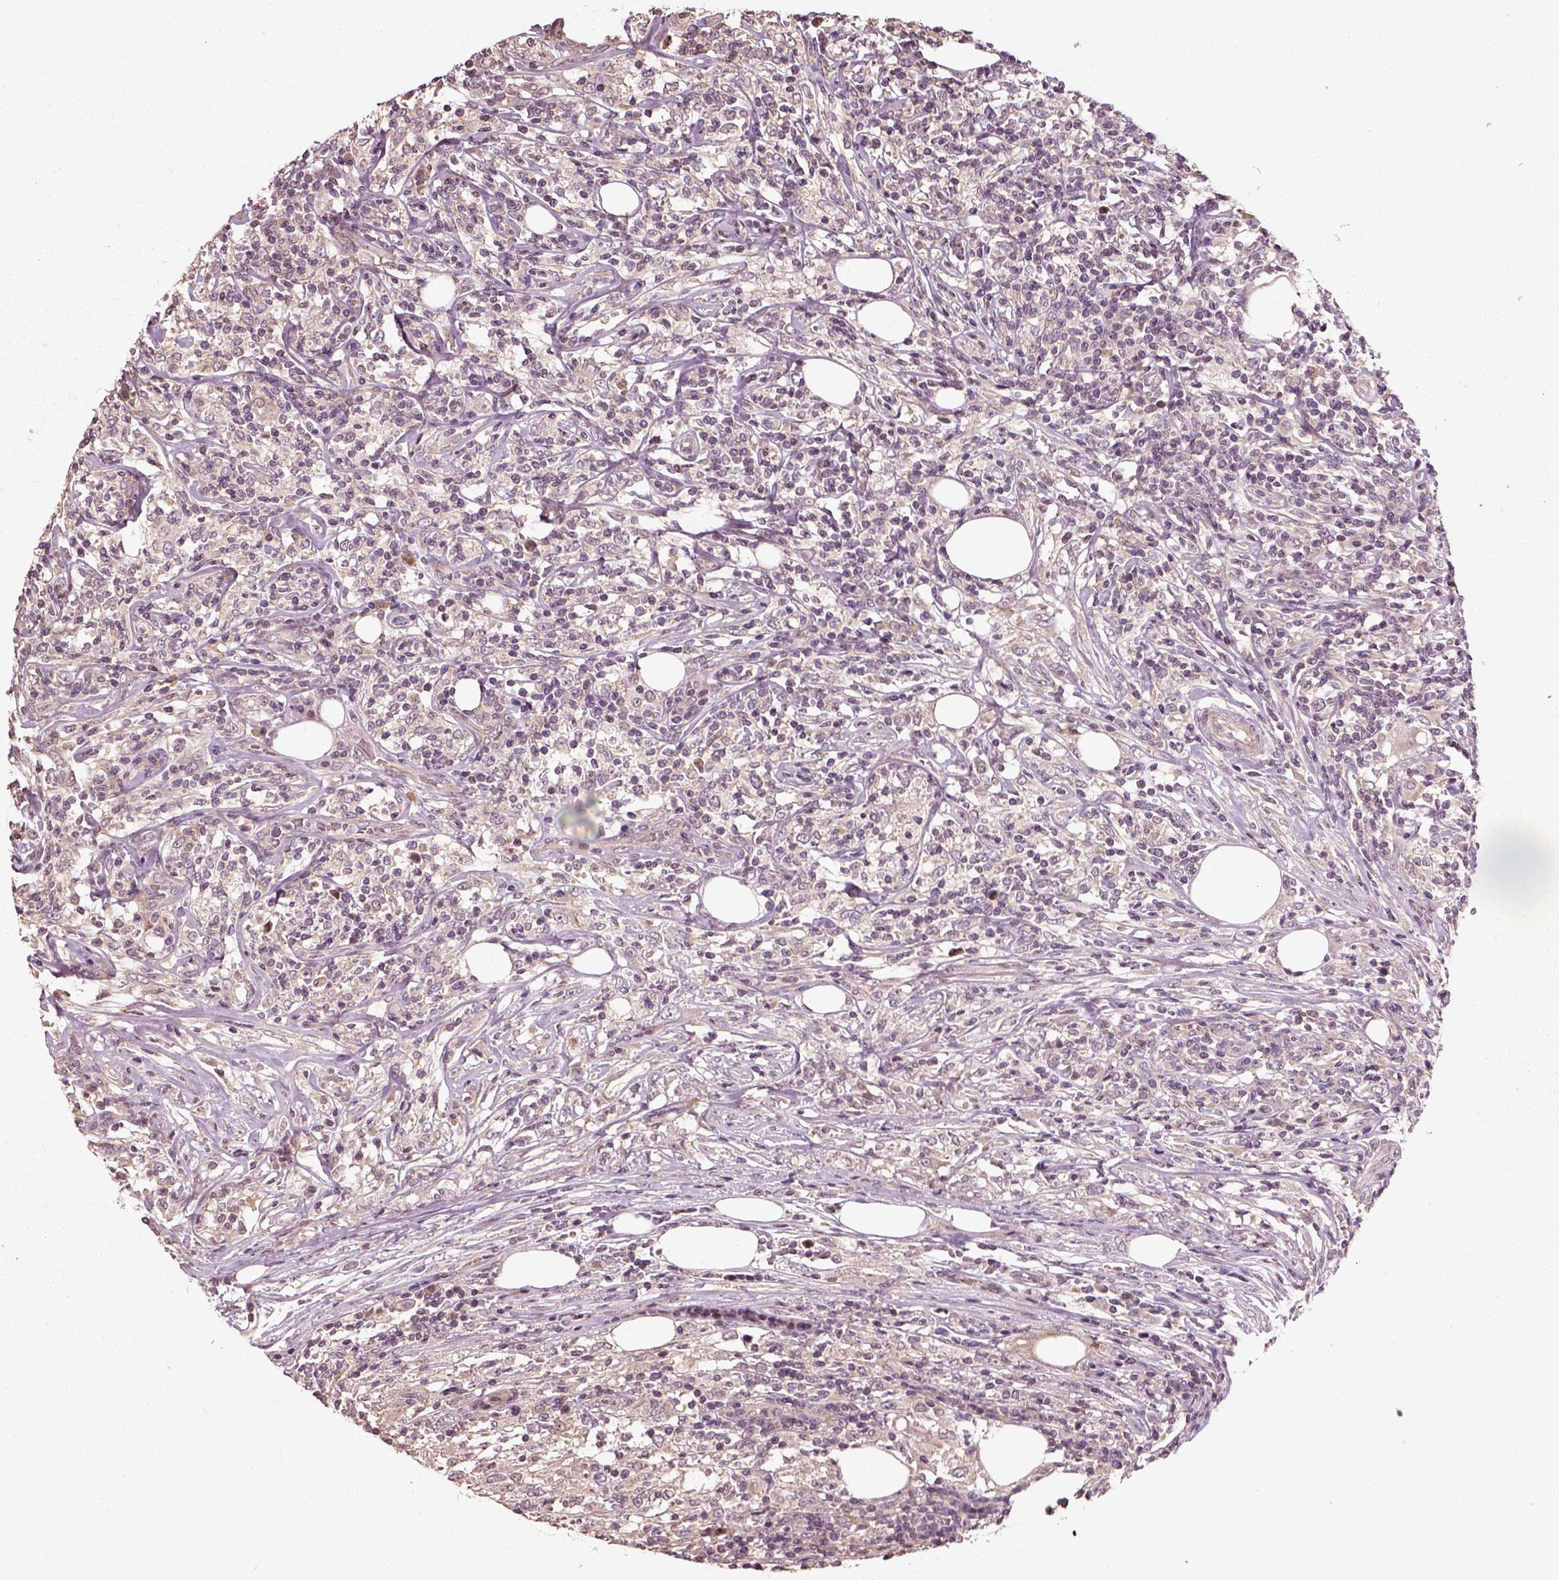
{"staining": {"intensity": "negative", "quantity": "none", "location": "none"}, "tissue": "lymphoma", "cell_type": "Tumor cells", "image_type": "cancer", "snomed": [{"axis": "morphology", "description": "Malignant lymphoma, non-Hodgkin's type, High grade"}, {"axis": "topography", "description": "Lymph node"}], "caption": "DAB immunohistochemical staining of human high-grade malignant lymphoma, non-Hodgkin's type displays no significant expression in tumor cells.", "gene": "ERV3-1", "patient": {"sex": "female", "age": 84}}